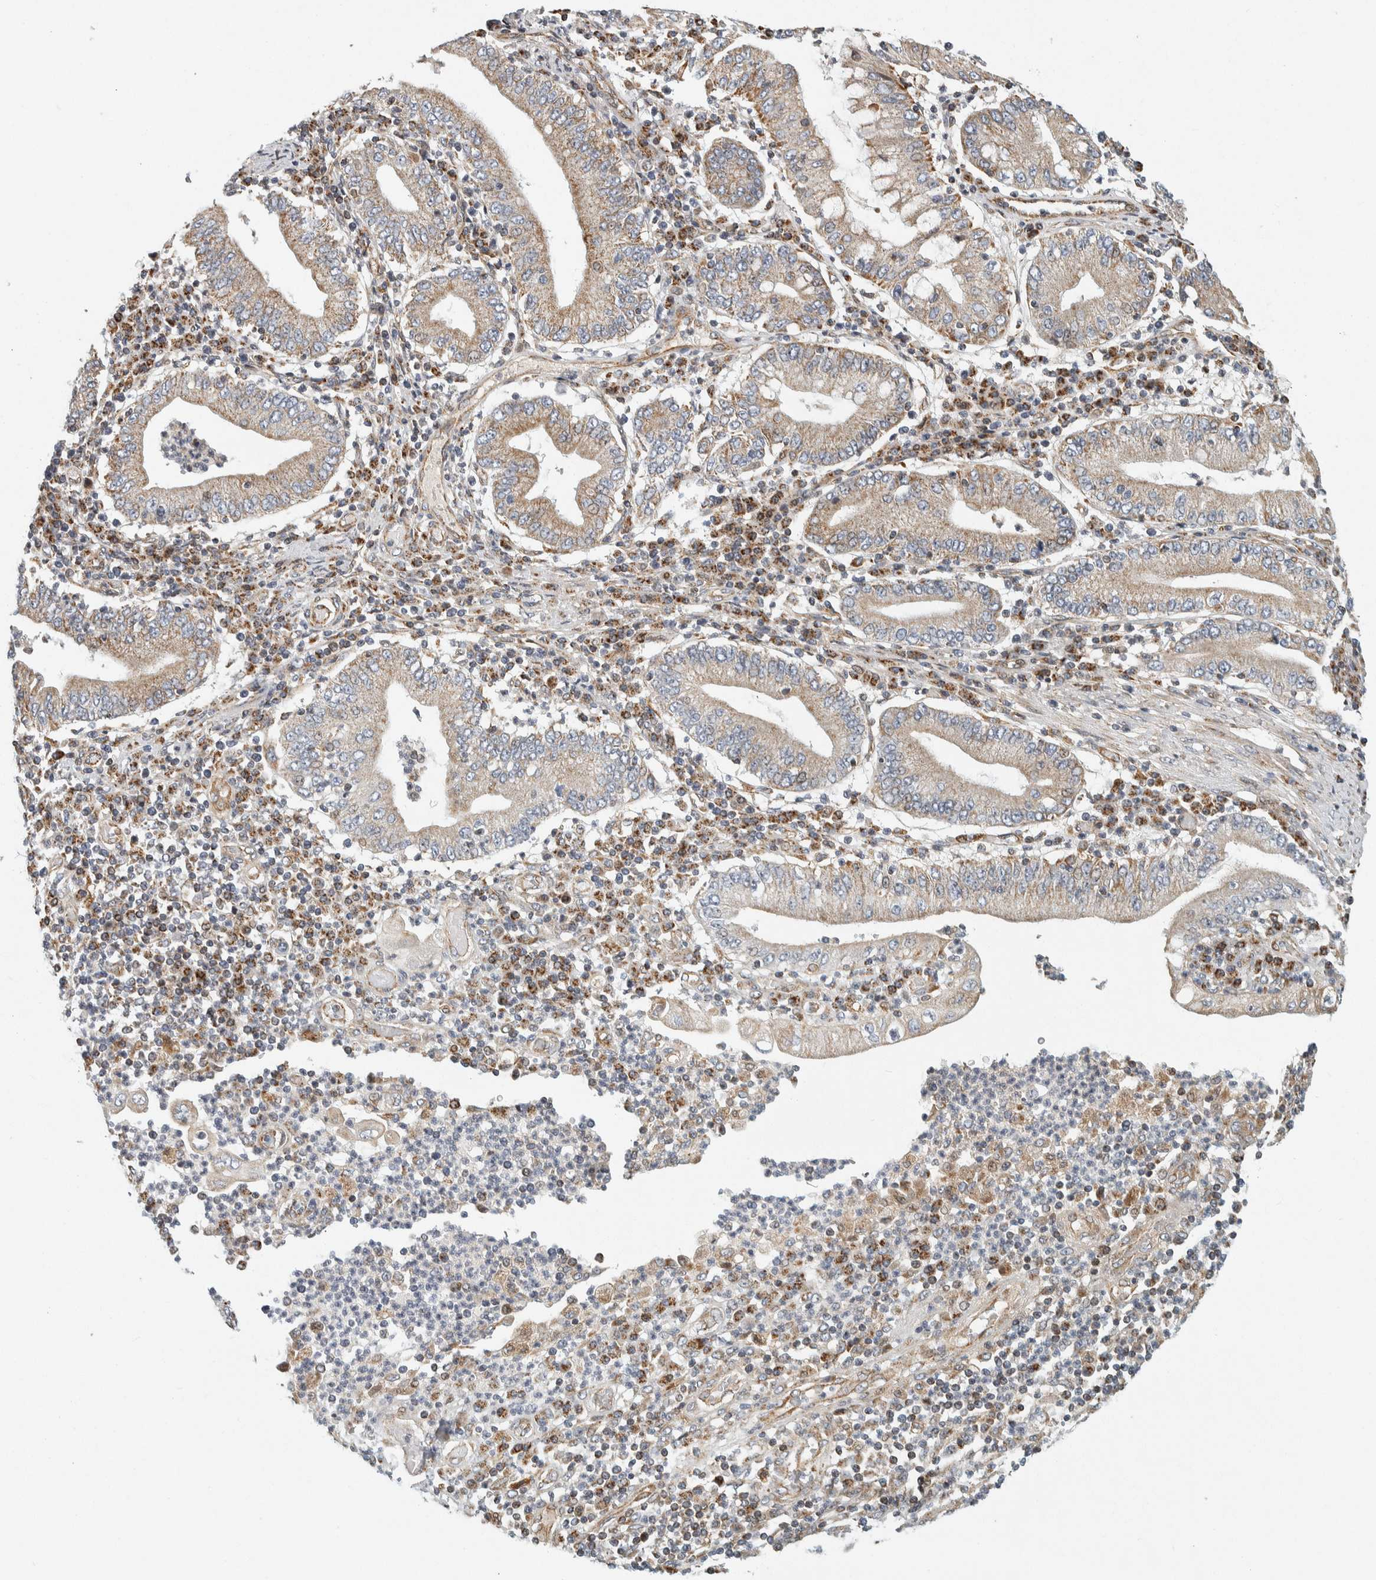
{"staining": {"intensity": "moderate", "quantity": ">75%", "location": "cytoplasmic/membranous"}, "tissue": "stomach cancer", "cell_type": "Tumor cells", "image_type": "cancer", "snomed": [{"axis": "morphology", "description": "Normal tissue, NOS"}, {"axis": "morphology", "description": "Adenocarcinoma, NOS"}, {"axis": "topography", "description": "Esophagus"}, {"axis": "topography", "description": "Stomach, upper"}, {"axis": "topography", "description": "Peripheral nerve tissue"}], "caption": "A brown stain highlights moderate cytoplasmic/membranous positivity of a protein in stomach cancer tumor cells.", "gene": "AFP", "patient": {"sex": "male", "age": 62}}